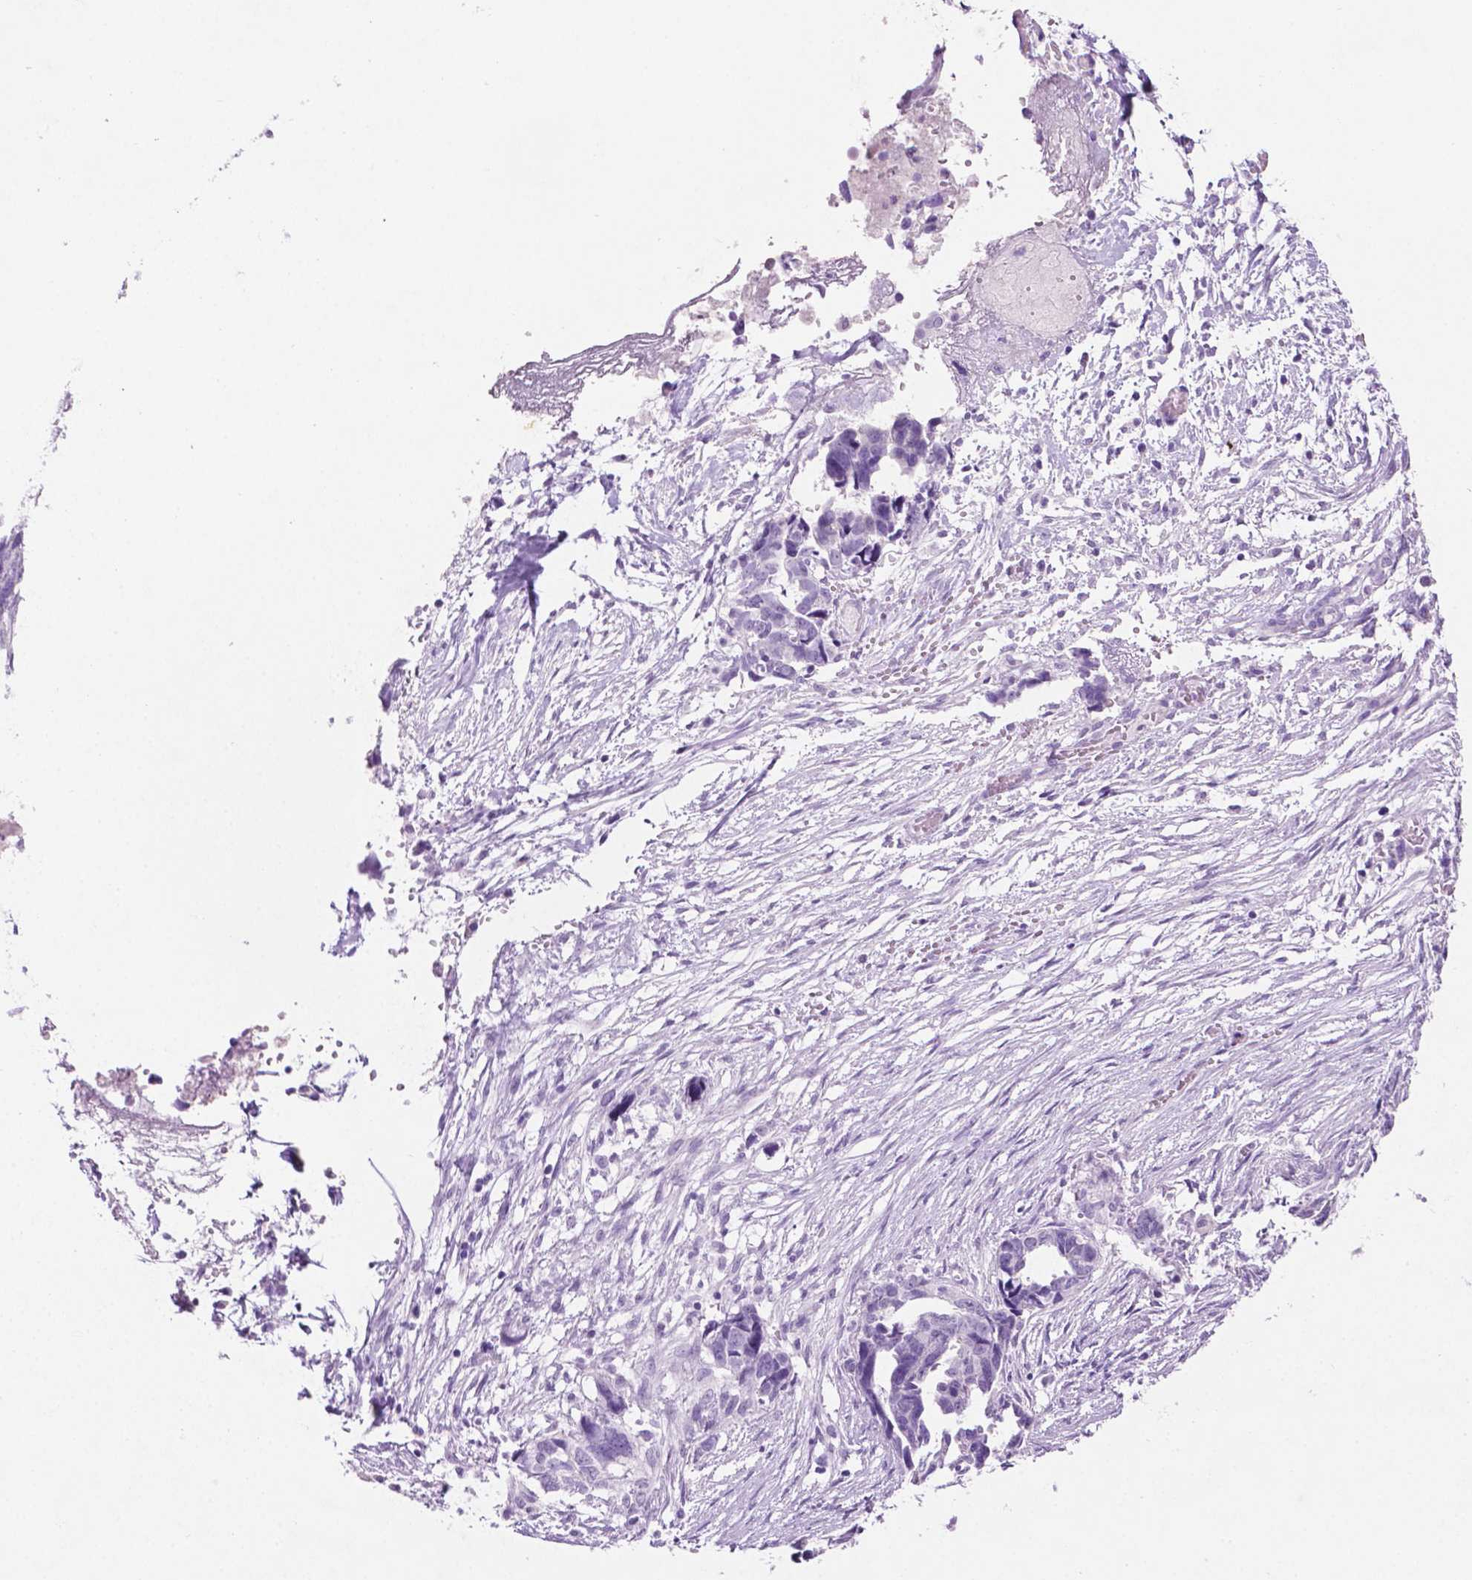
{"staining": {"intensity": "negative", "quantity": "none", "location": "none"}, "tissue": "ovarian cancer", "cell_type": "Tumor cells", "image_type": "cancer", "snomed": [{"axis": "morphology", "description": "Cystadenocarcinoma, serous, NOS"}, {"axis": "topography", "description": "Ovary"}], "caption": "Immunohistochemistry (IHC) of ovarian cancer exhibits no staining in tumor cells. (Stains: DAB immunohistochemistry with hematoxylin counter stain, Microscopy: brightfield microscopy at high magnification).", "gene": "PHGR1", "patient": {"sex": "female", "age": 69}}